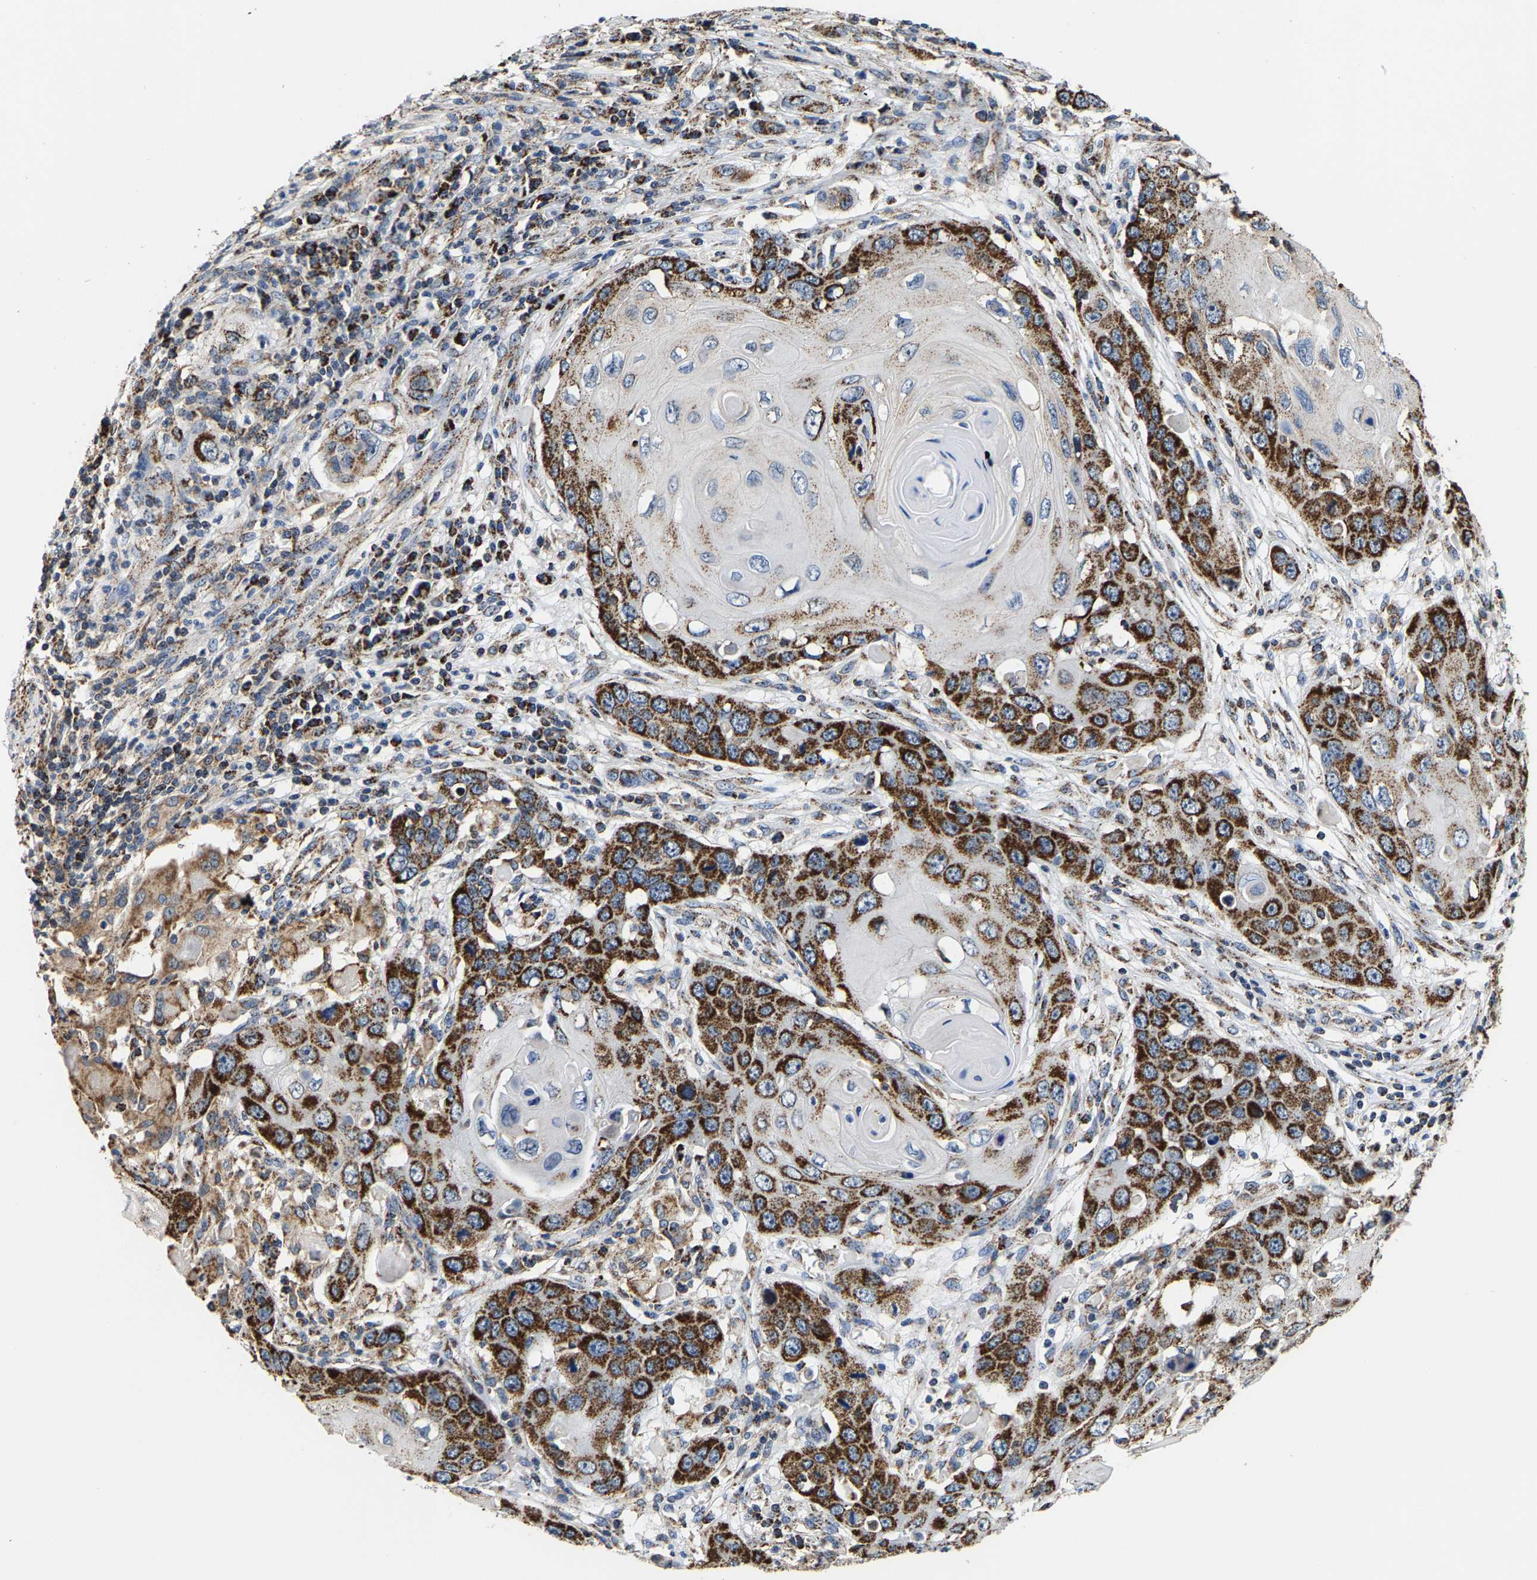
{"staining": {"intensity": "strong", "quantity": ">75%", "location": "cytoplasmic/membranous"}, "tissue": "skin cancer", "cell_type": "Tumor cells", "image_type": "cancer", "snomed": [{"axis": "morphology", "description": "Squamous cell carcinoma, NOS"}, {"axis": "topography", "description": "Skin"}], "caption": "Immunohistochemistry of skin cancer (squamous cell carcinoma) displays high levels of strong cytoplasmic/membranous expression in approximately >75% of tumor cells.", "gene": "SHMT2", "patient": {"sex": "male", "age": 55}}